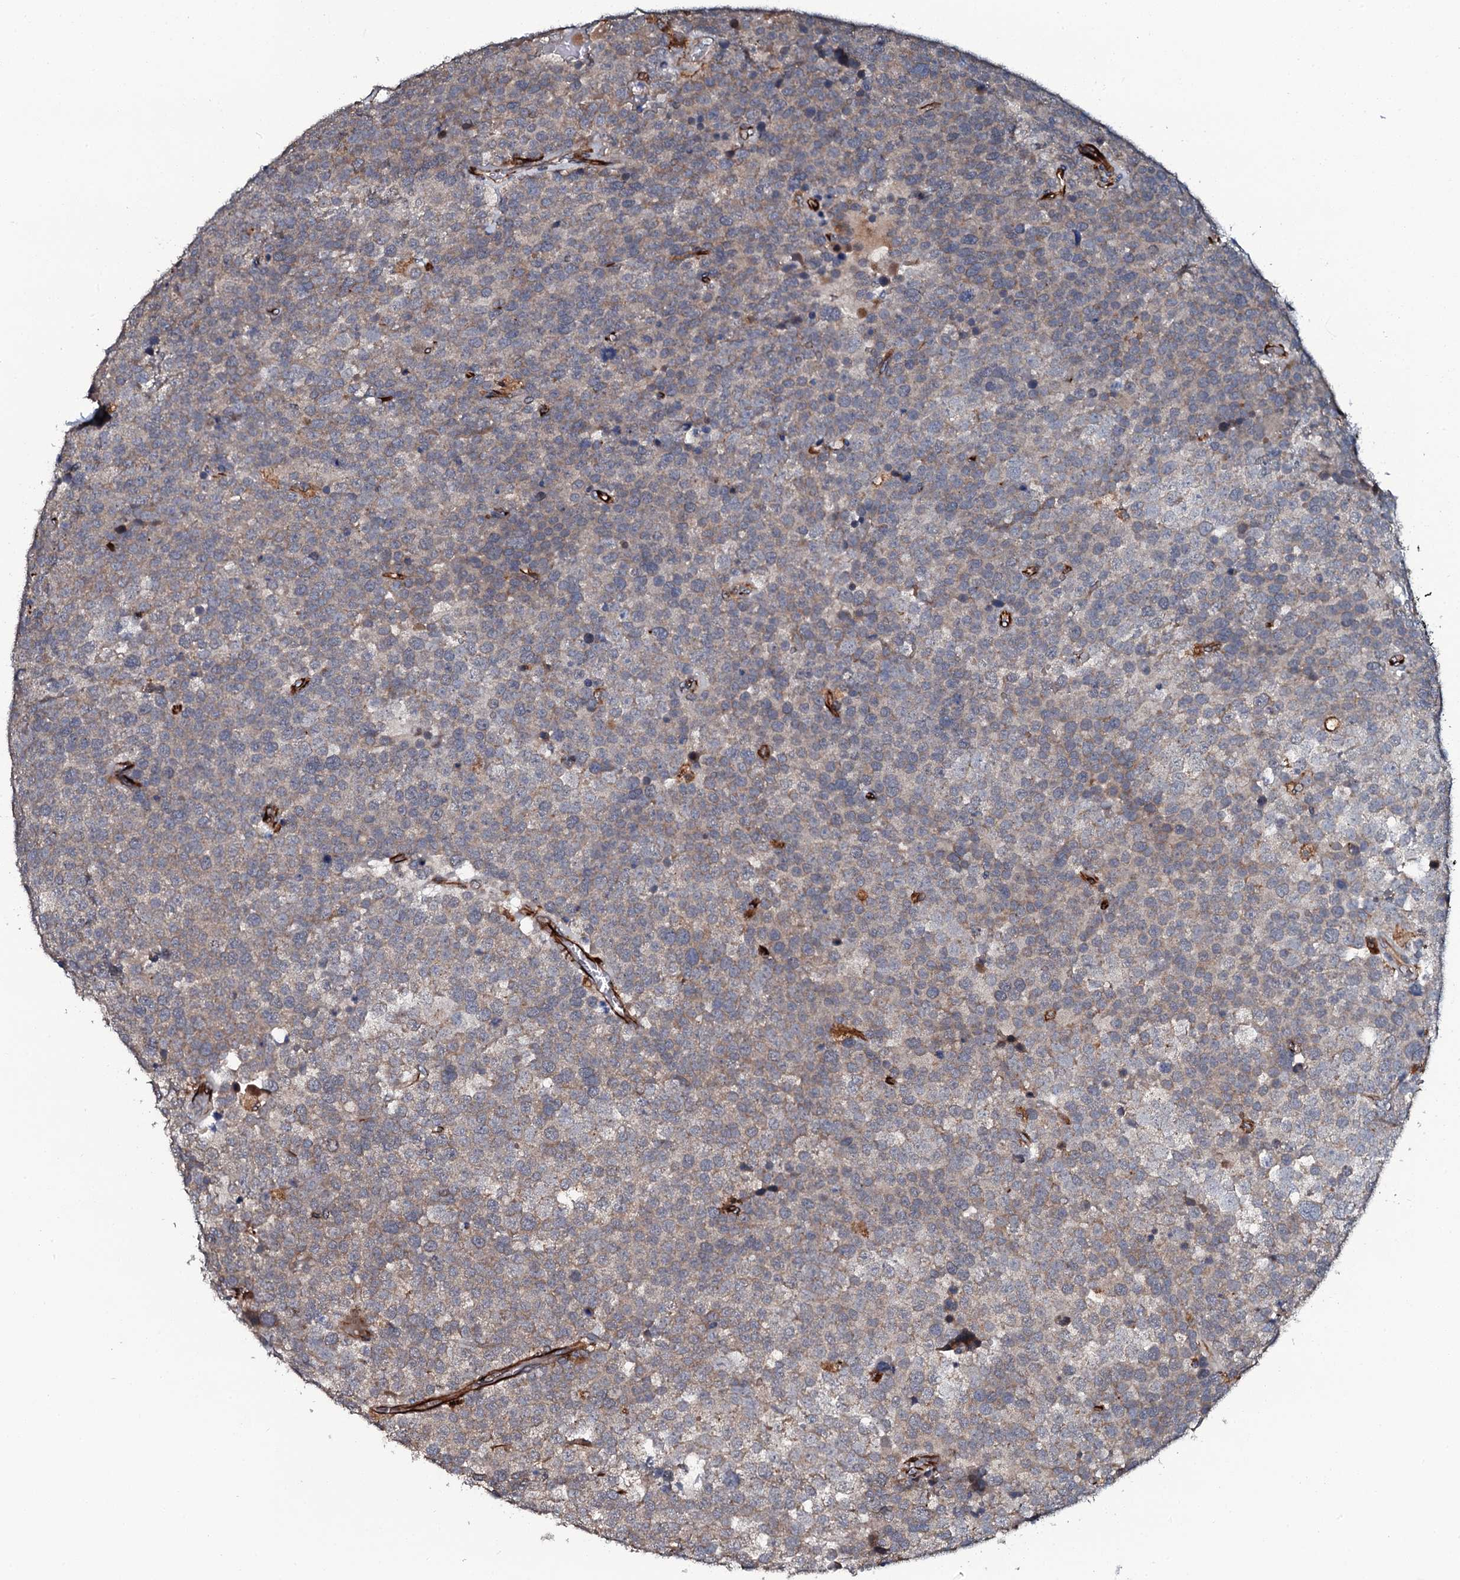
{"staining": {"intensity": "weak", "quantity": ">75%", "location": "cytoplasmic/membranous"}, "tissue": "testis cancer", "cell_type": "Tumor cells", "image_type": "cancer", "snomed": [{"axis": "morphology", "description": "Seminoma, NOS"}, {"axis": "topography", "description": "Testis"}], "caption": "The immunohistochemical stain shows weak cytoplasmic/membranous expression in tumor cells of testis cancer (seminoma) tissue.", "gene": "VAMP8", "patient": {"sex": "male", "age": 71}}